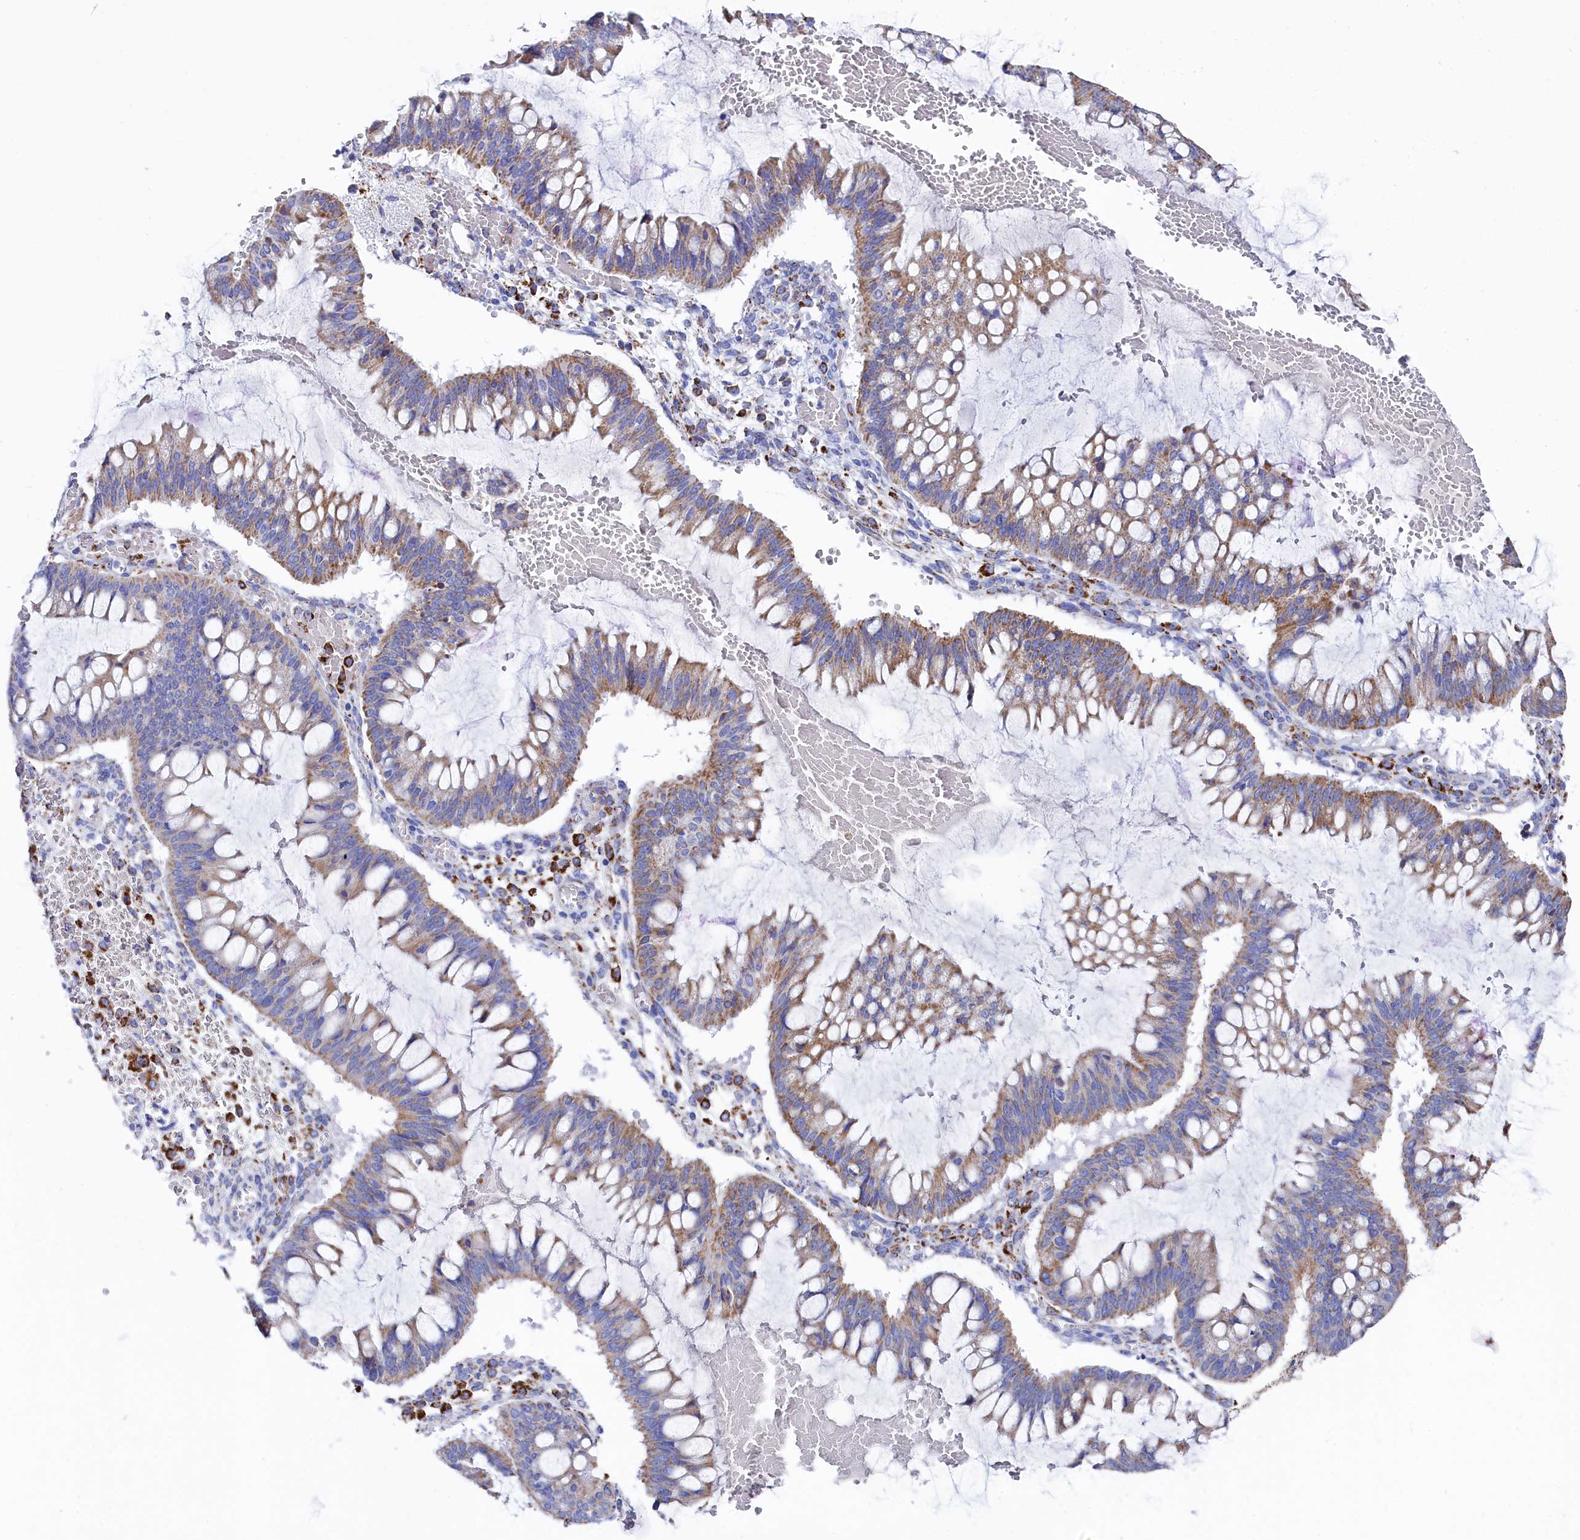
{"staining": {"intensity": "weak", "quantity": ">75%", "location": "cytoplasmic/membranous"}, "tissue": "ovarian cancer", "cell_type": "Tumor cells", "image_type": "cancer", "snomed": [{"axis": "morphology", "description": "Cystadenocarcinoma, mucinous, NOS"}, {"axis": "topography", "description": "Ovary"}], "caption": "This is a photomicrograph of immunohistochemistry staining of mucinous cystadenocarcinoma (ovarian), which shows weak positivity in the cytoplasmic/membranous of tumor cells.", "gene": "MMAB", "patient": {"sex": "female", "age": 73}}